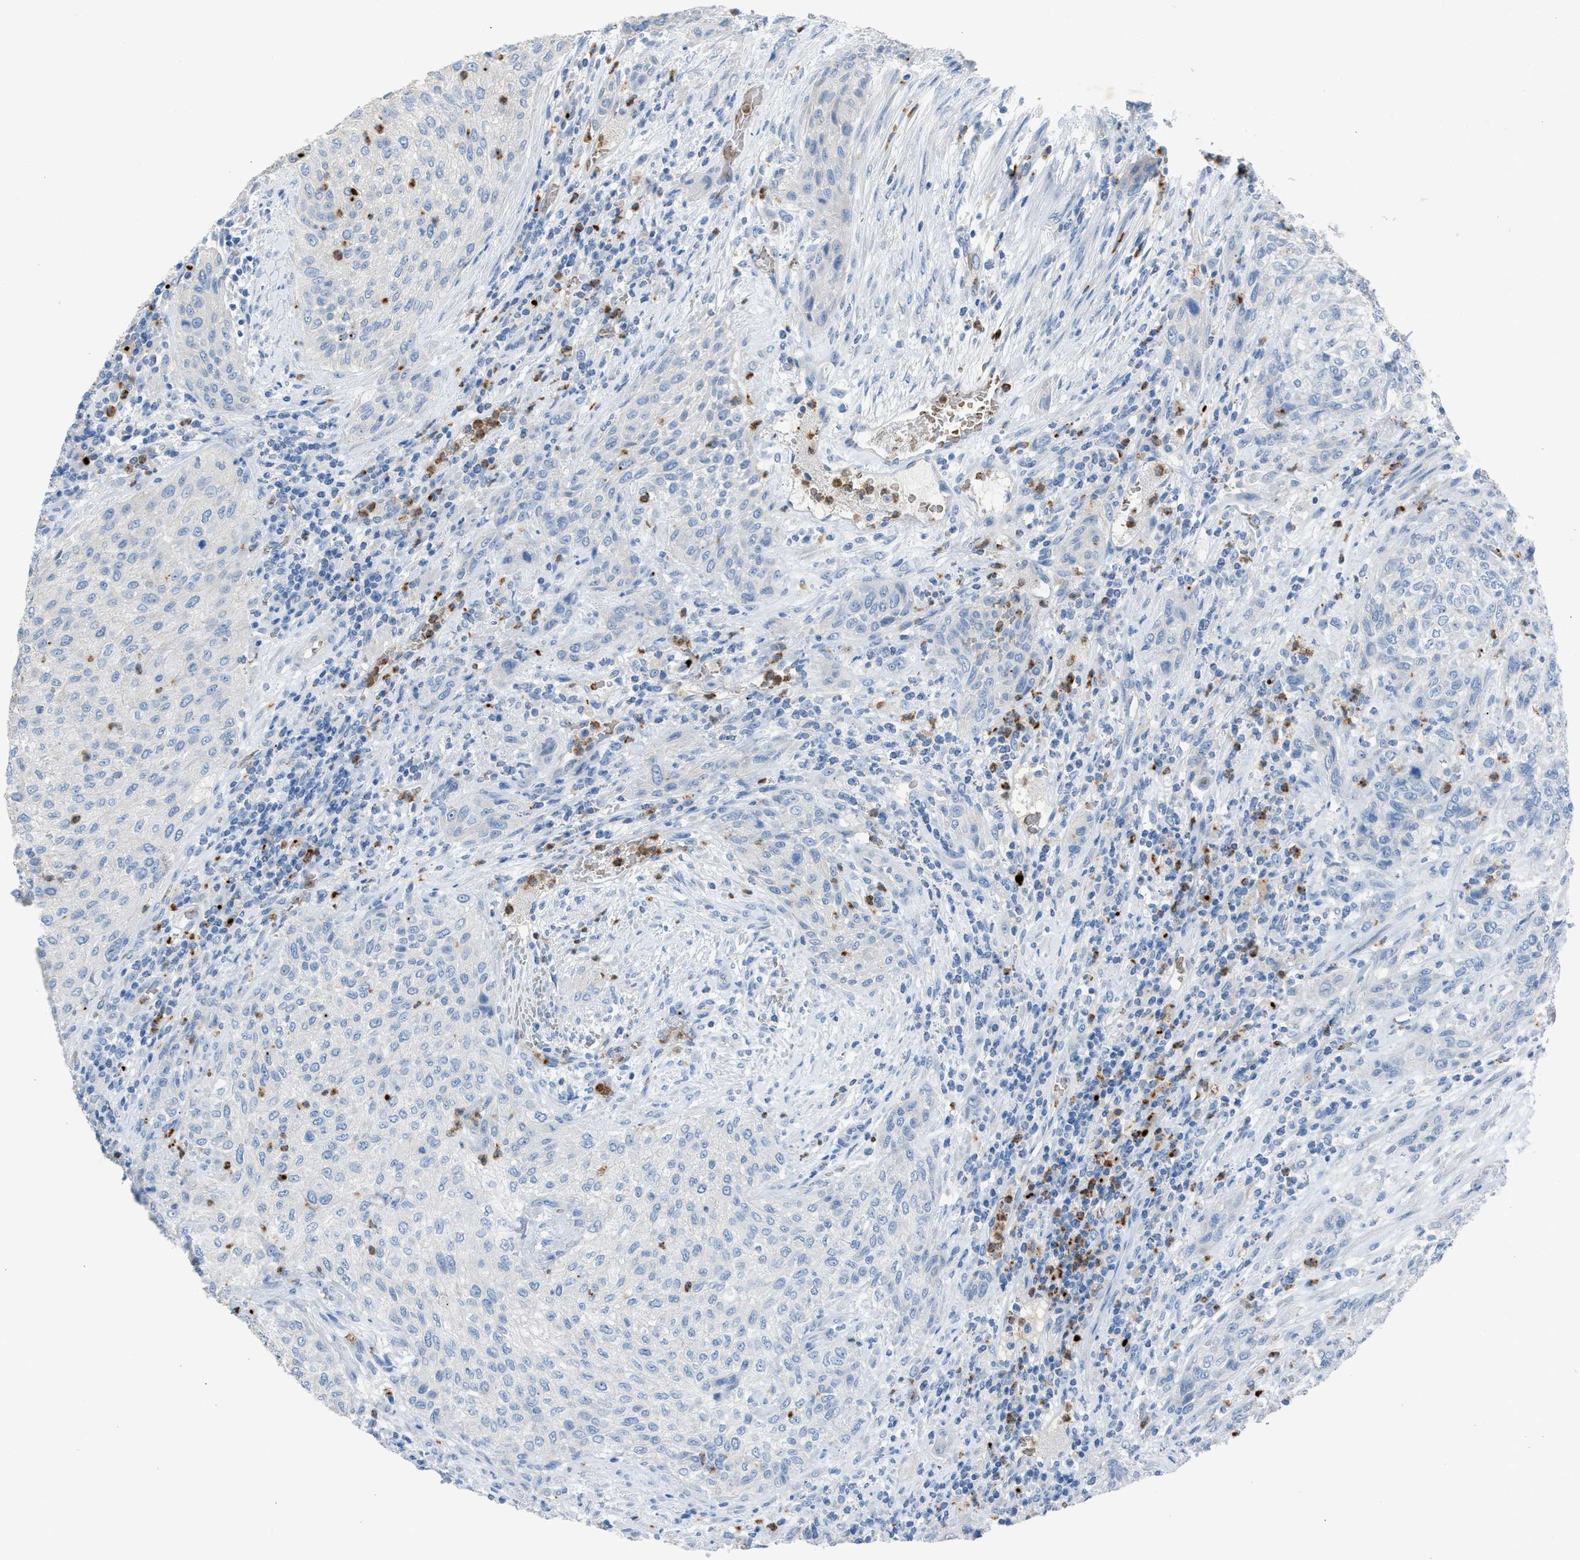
{"staining": {"intensity": "negative", "quantity": "none", "location": "none"}, "tissue": "urothelial cancer", "cell_type": "Tumor cells", "image_type": "cancer", "snomed": [{"axis": "morphology", "description": "Urothelial carcinoma, Low grade"}, {"axis": "morphology", "description": "Urothelial carcinoma, High grade"}, {"axis": "topography", "description": "Urinary bladder"}], "caption": "Tumor cells are negative for protein expression in human urothelial carcinoma (high-grade).", "gene": "CFAP77", "patient": {"sex": "male", "age": 35}}